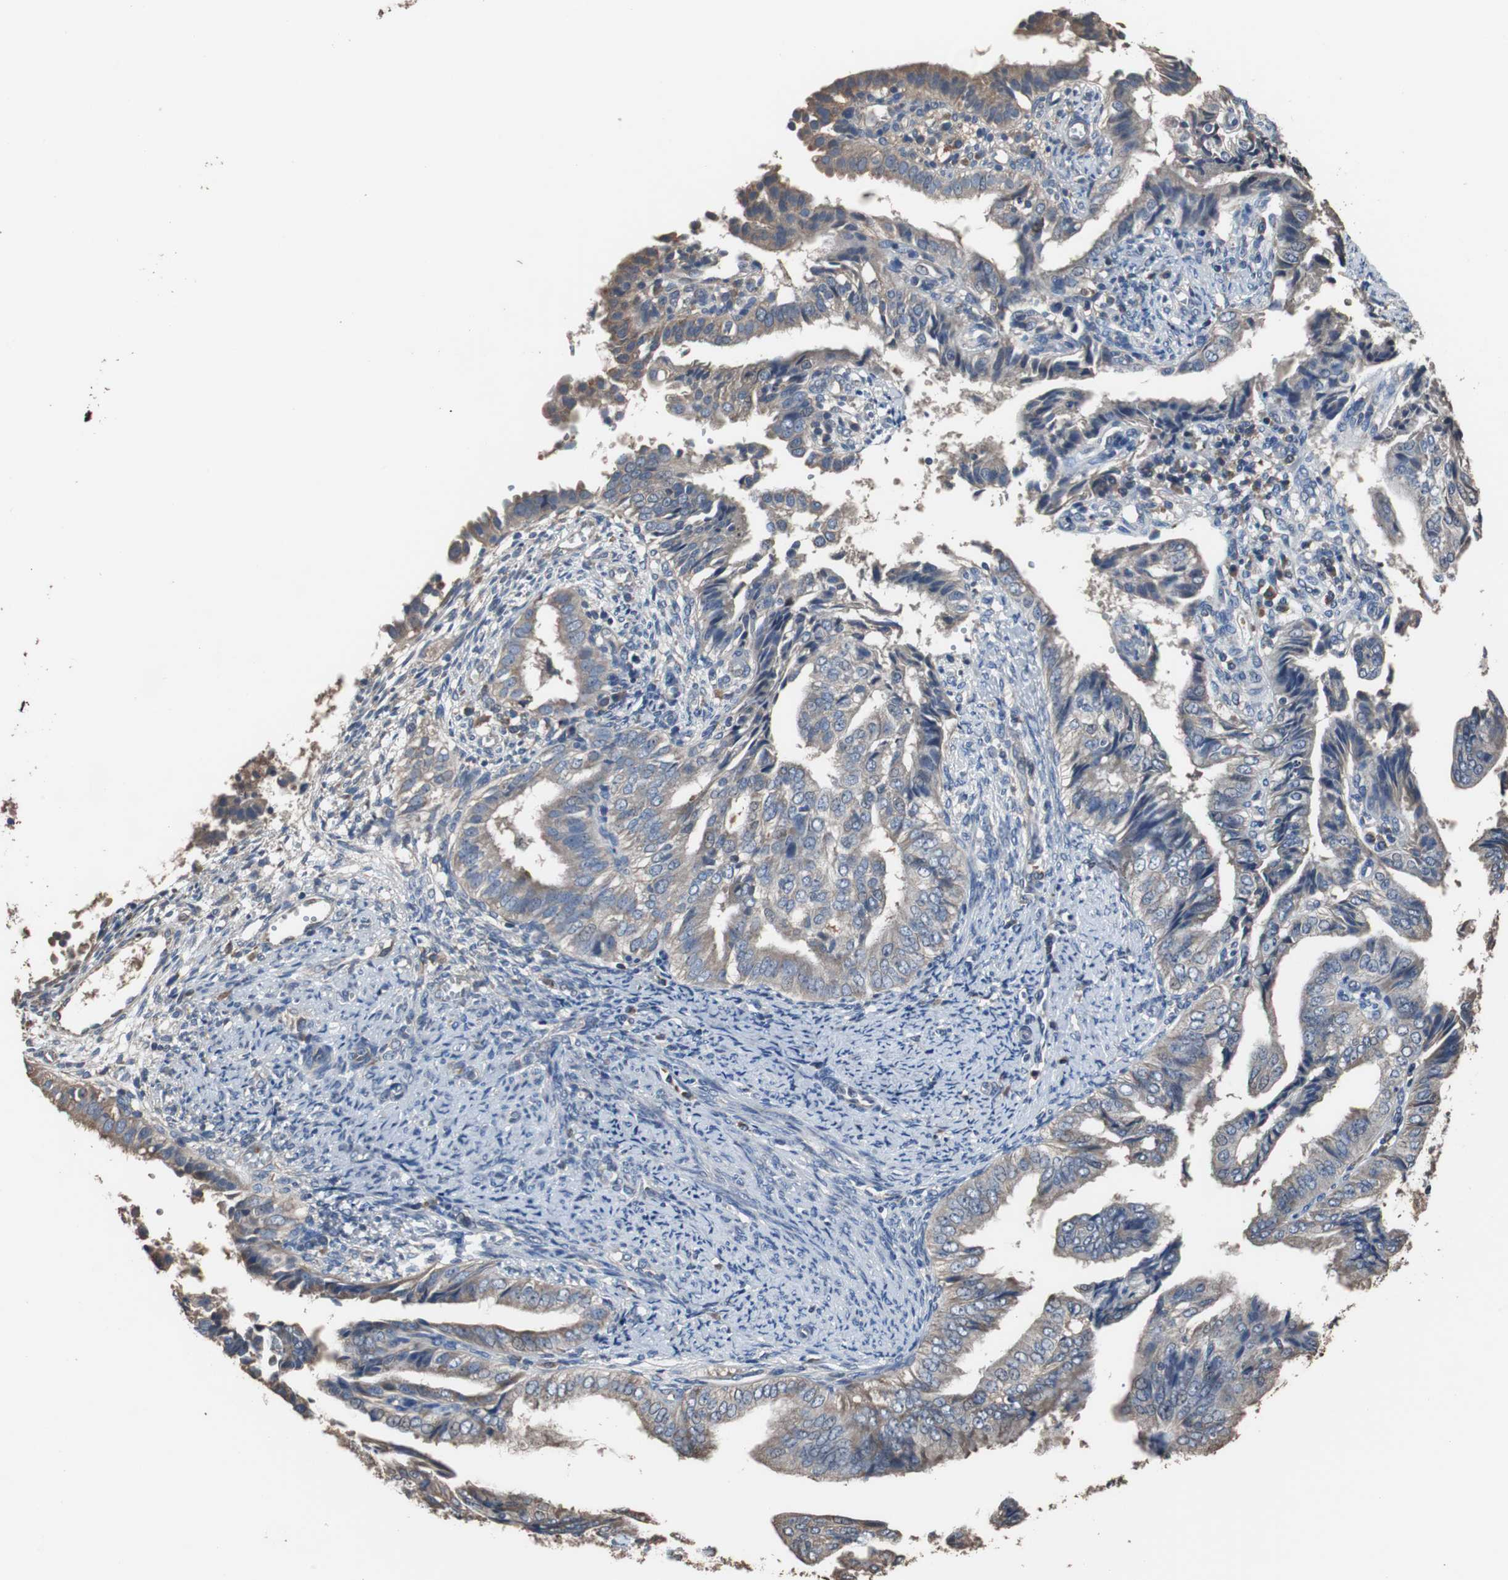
{"staining": {"intensity": "weak", "quantity": "25%-75%", "location": "cytoplasmic/membranous"}, "tissue": "endometrial cancer", "cell_type": "Tumor cells", "image_type": "cancer", "snomed": [{"axis": "morphology", "description": "Adenocarcinoma, NOS"}, {"axis": "topography", "description": "Endometrium"}], "caption": "Endometrial cancer (adenocarcinoma) stained with DAB immunohistochemistry demonstrates low levels of weak cytoplasmic/membranous staining in about 25%-75% of tumor cells.", "gene": "SCIMP", "patient": {"sex": "female", "age": 58}}